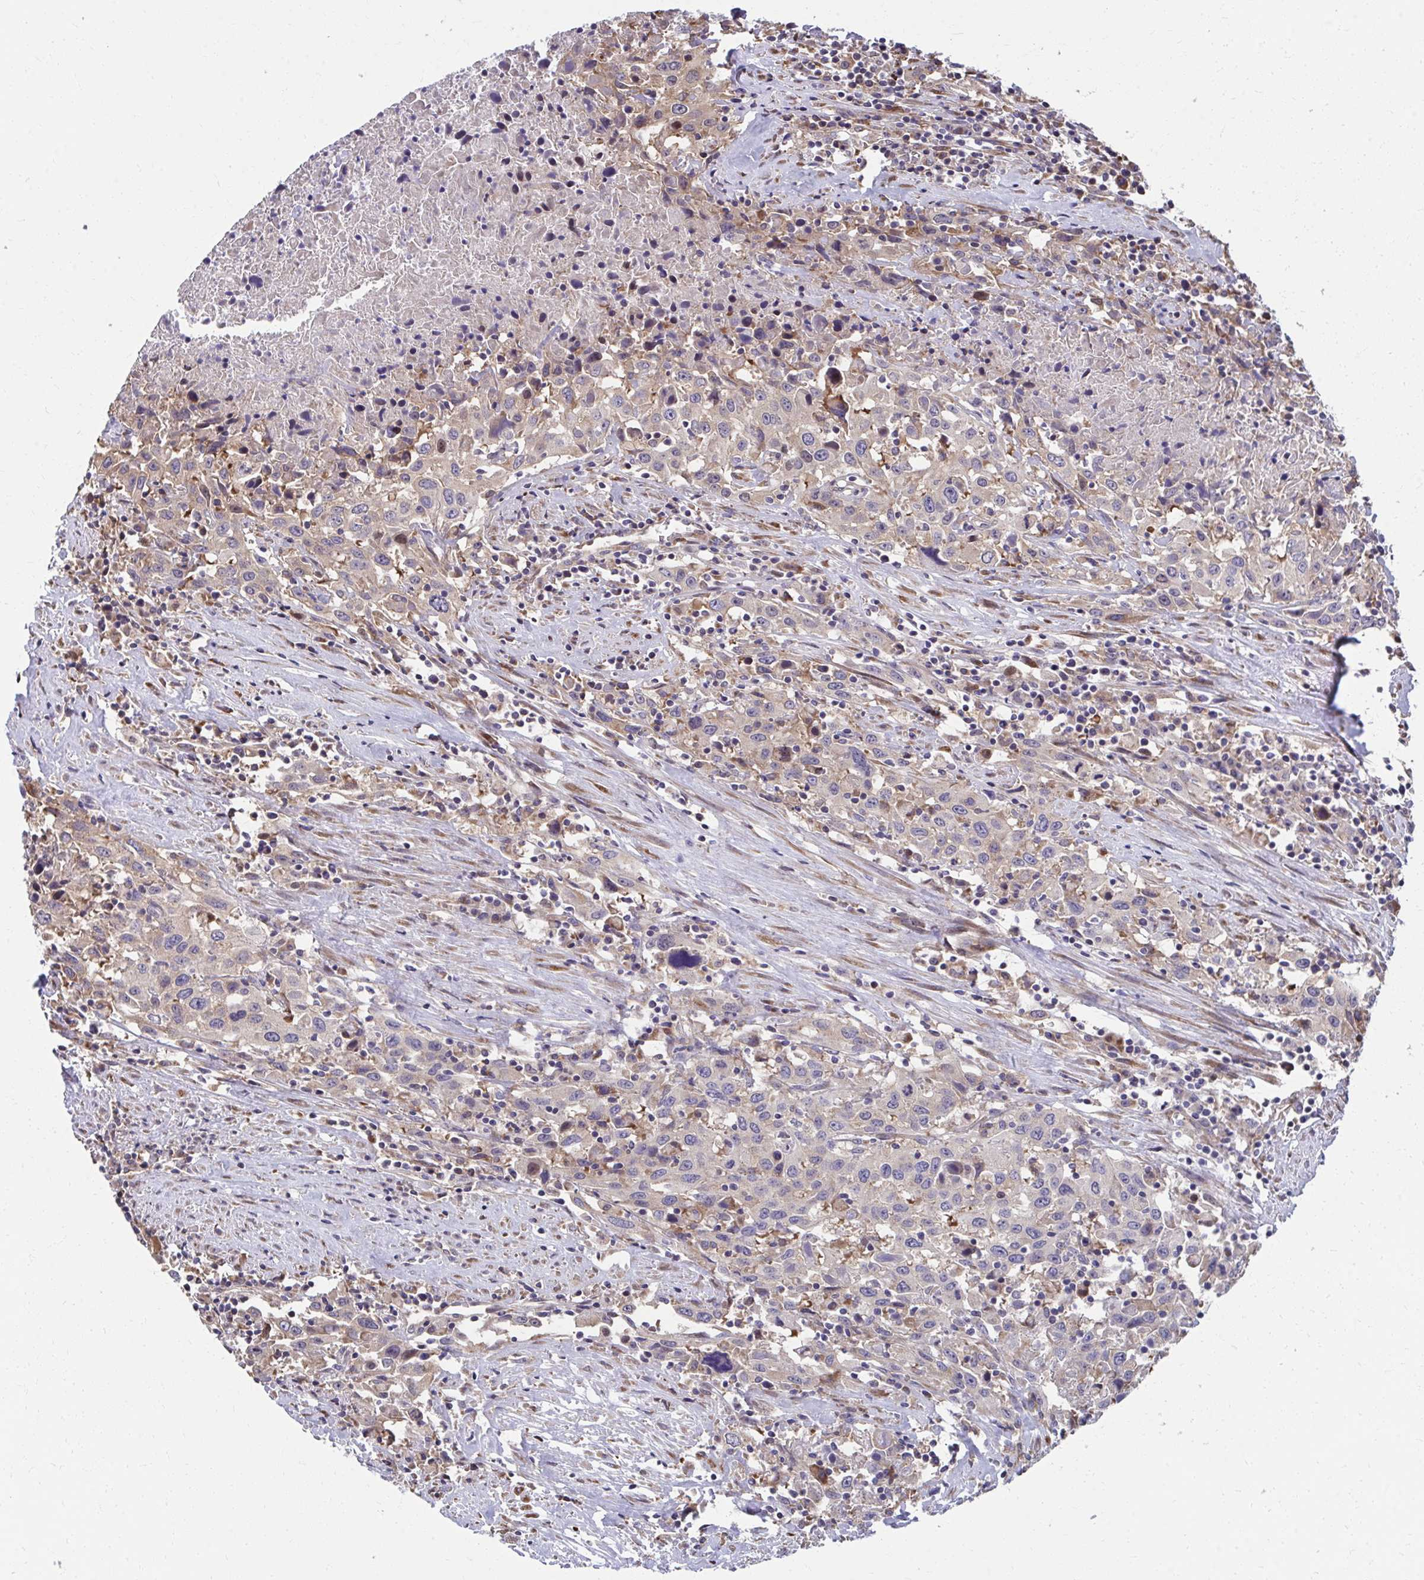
{"staining": {"intensity": "weak", "quantity": "25%-75%", "location": "cytoplasmic/membranous"}, "tissue": "urothelial cancer", "cell_type": "Tumor cells", "image_type": "cancer", "snomed": [{"axis": "morphology", "description": "Urothelial carcinoma, High grade"}, {"axis": "topography", "description": "Urinary bladder"}], "caption": "Brown immunohistochemical staining in human urothelial cancer demonstrates weak cytoplasmic/membranous positivity in about 25%-75% of tumor cells.", "gene": "ZNF778", "patient": {"sex": "male", "age": 61}}